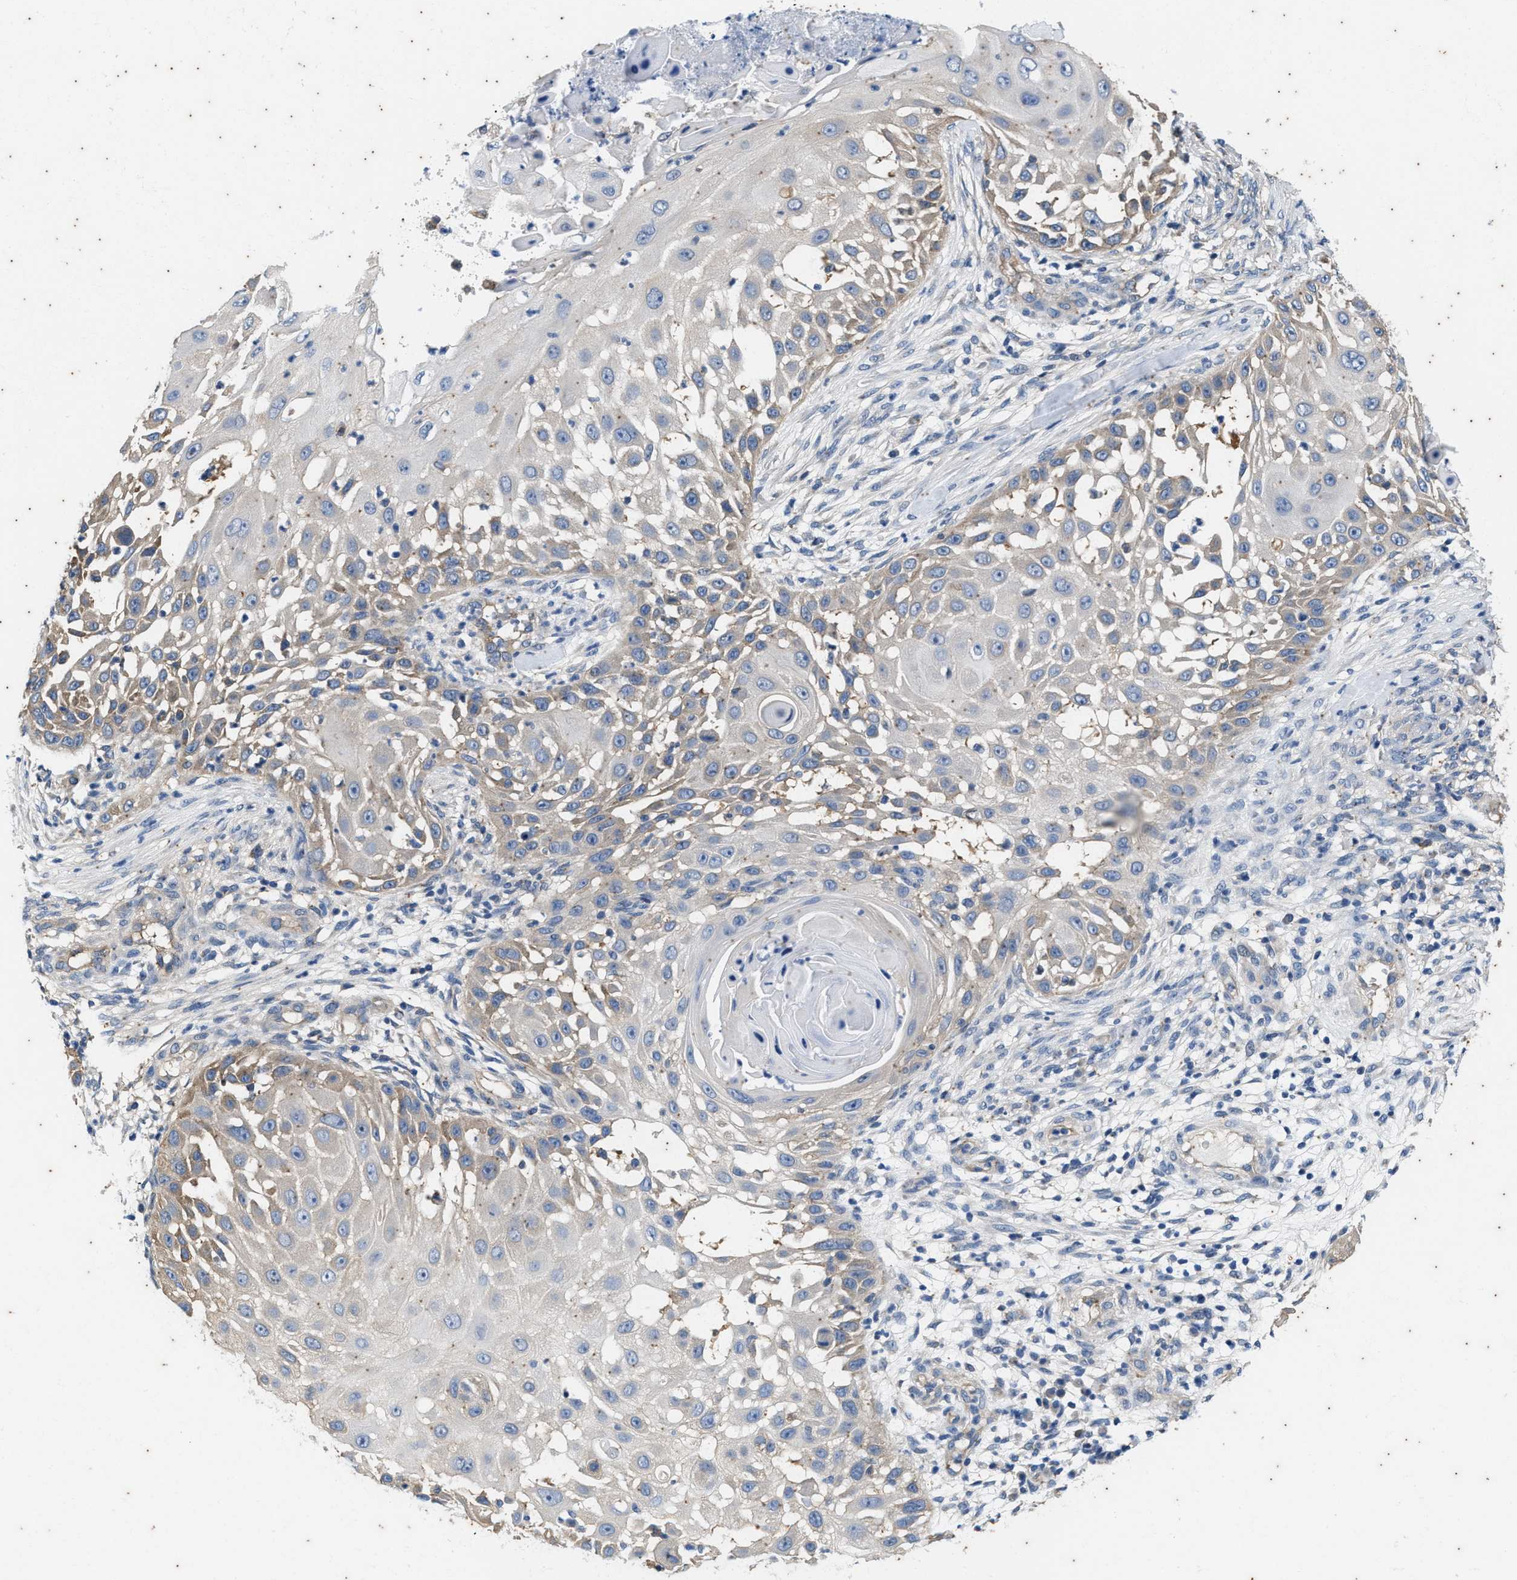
{"staining": {"intensity": "weak", "quantity": "25%-75%", "location": "cytoplasmic/membranous"}, "tissue": "skin cancer", "cell_type": "Tumor cells", "image_type": "cancer", "snomed": [{"axis": "morphology", "description": "Squamous cell carcinoma, NOS"}, {"axis": "topography", "description": "Skin"}], "caption": "Squamous cell carcinoma (skin) stained with DAB (3,3'-diaminobenzidine) immunohistochemistry exhibits low levels of weak cytoplasmic/membranous expression in approximately 25%-75% of tumor cells.", "gene": "COX19", "patient": {"sex": "female", "age": 44}}